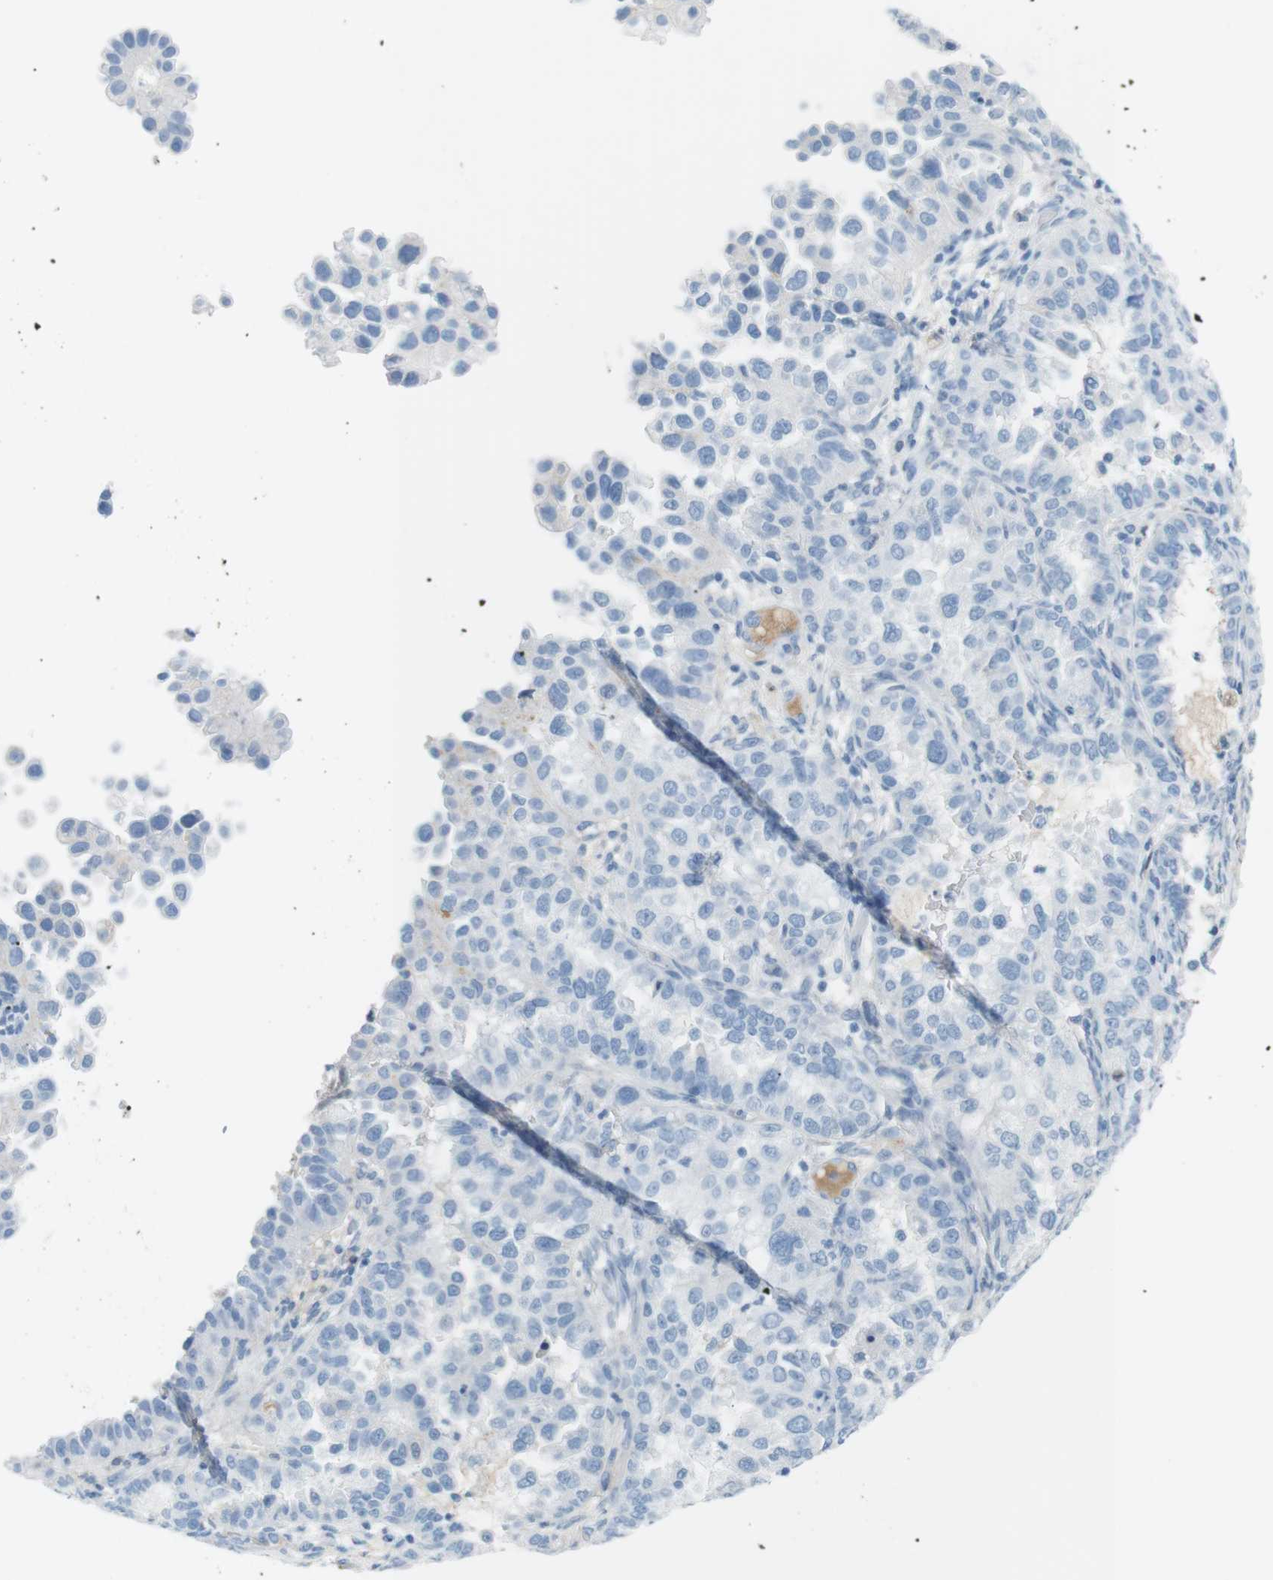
{"staining": {"intensity": "negative", "quantity": "none", "location": "none"}, "tissue": "endometrial cancer", "cell_type": "Tumor cells", "image_type": "cancer", "snomed": [{"axis": "morphology", "description": "Adenocarcinoma, NOS"}, {"axis": "topography", "description": "Endometrium"}], "caption": "The IHC photomicrograph has no significant positivity in tumor cells of endometrial cancer tissue.", "gene": "AZGP1", "patient": {"sex": "female", "age": 85}}